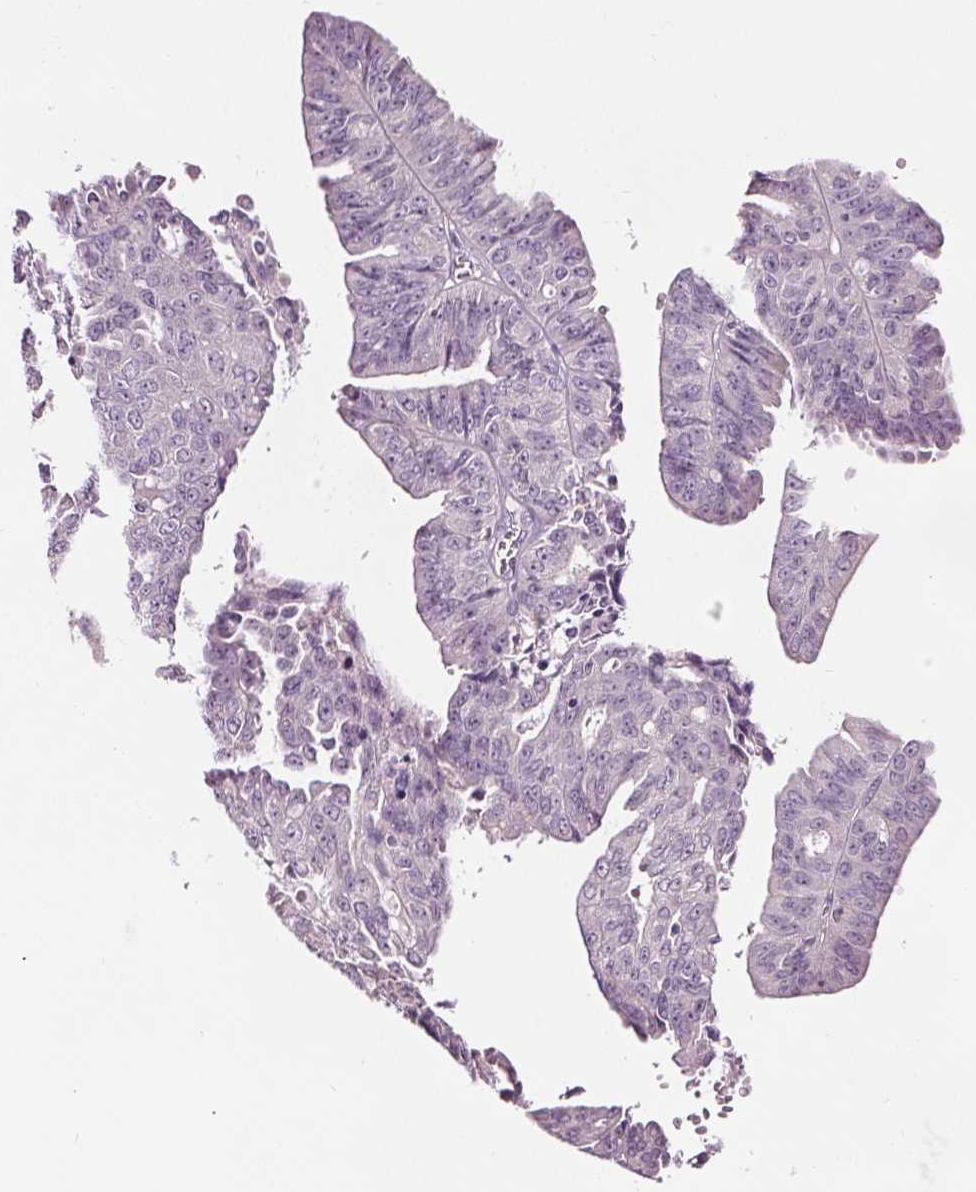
{"staining": {"intensity": "negative", "quantity": "none", "location": "none"}, "tissue": "ovarian cancer", "cell_type": "Tumor cells", "image_type": "cancer", "snomed": [{"axis": "morphology", "description": "Cystadenocarcinoma, serous, NOS"}, {"axis": "topography", "description": "Ovary"}], "caption": "An immunohistochemistry (IHC) histopathology image of ovarian cancer (serous cystadenocarcinoma) is shown. There is no staining in tumor cells of ovarian cancer (serous cystadenocarcinoma).", "gene": "RASA1", "patient": {"sex": "female", "age": 71}}